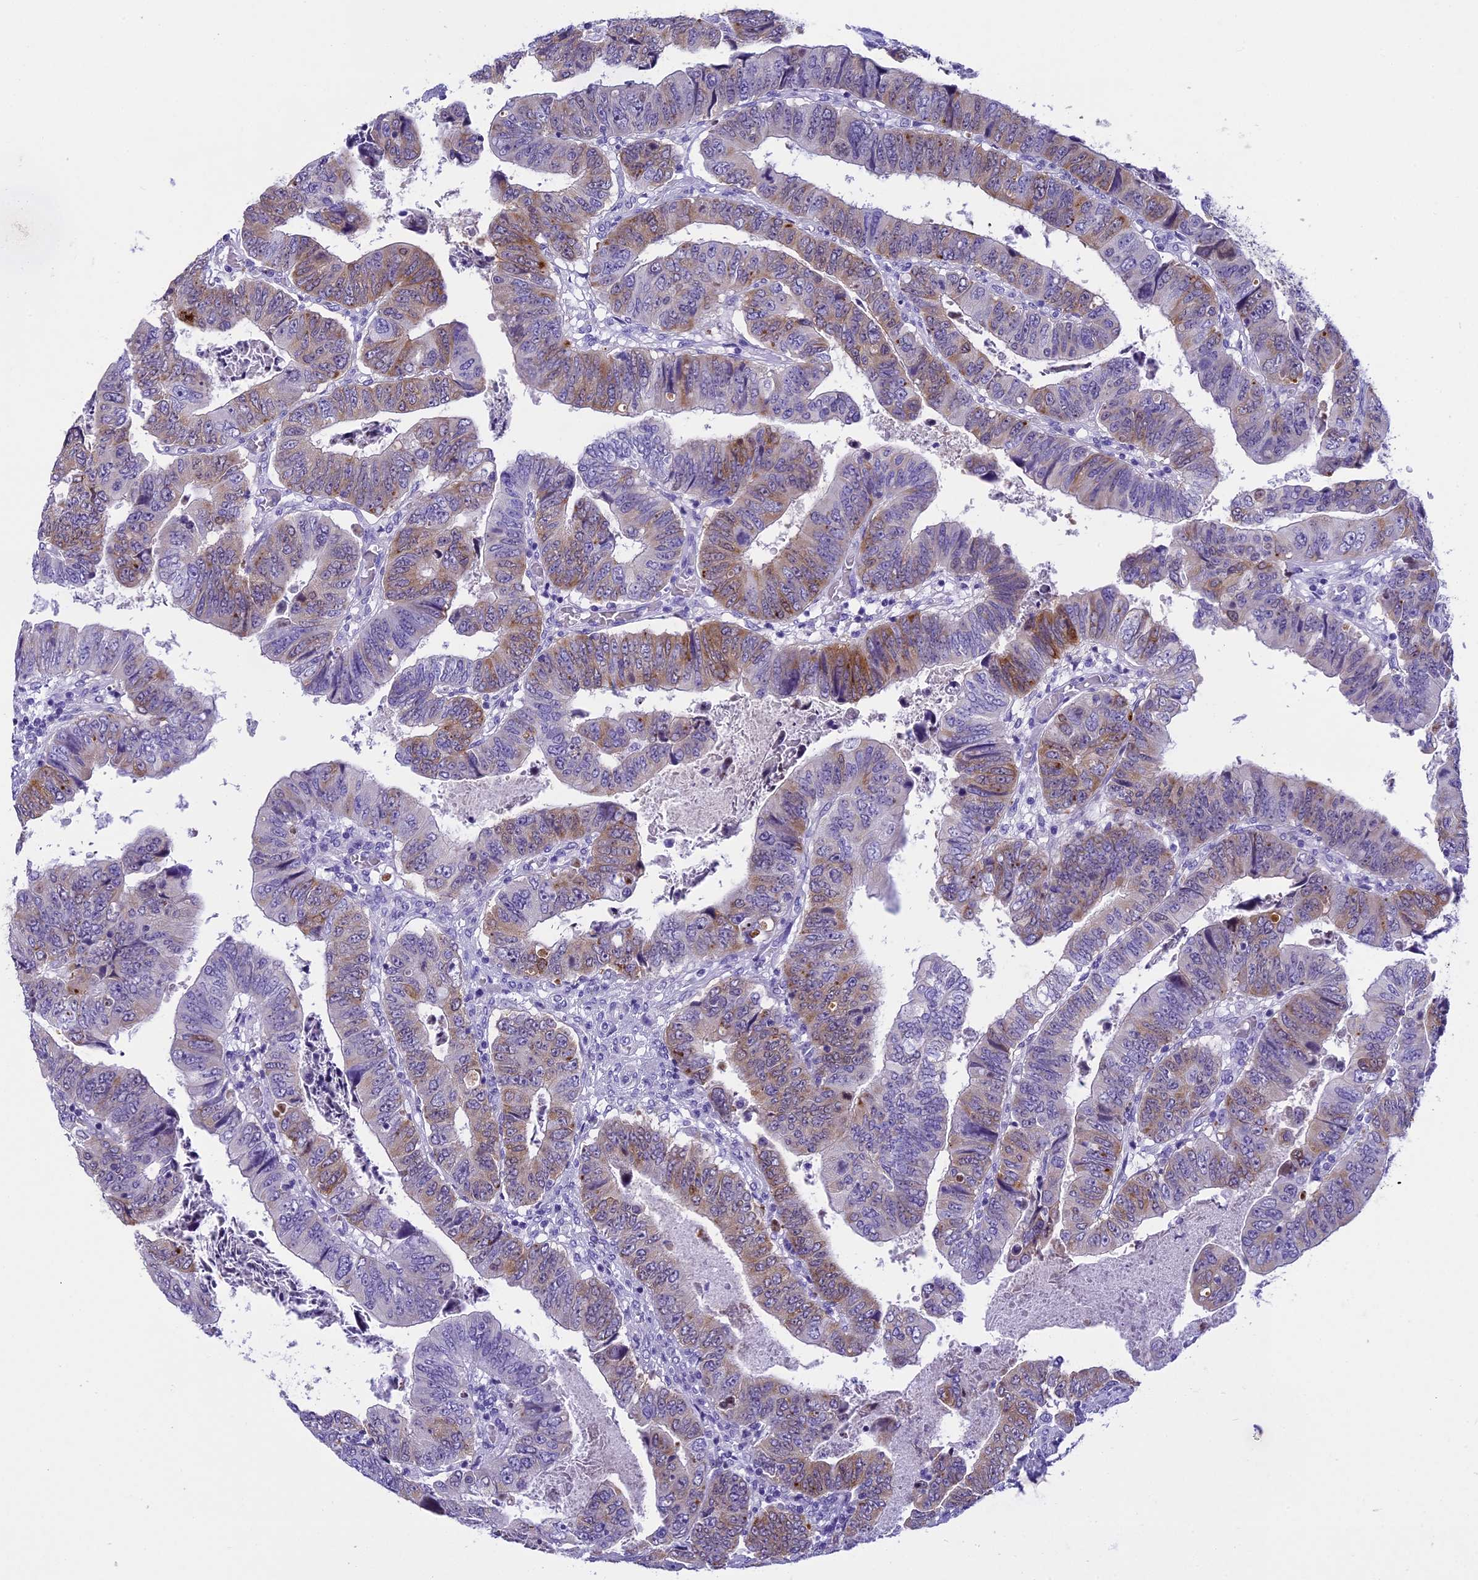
{"staining": {"intensity": "moderate", "quantity": "25%-75%", "location": "cytoplasmic/membranous"}, "tissue": "colorectal cancer", "cell_type": "Tumor cells", "image_type": "cancer", "snomed": [{"axis": "morphology", "description": "Normal tissue, NOS"}, {"axis": "morphology", "description": "Adenocarcinoma, NOS"}, {"axis": "topography", "description": "Rectum"}], "caption": "Immunohistochemical staining of human adenocarcinoma (colorectal) demonstrates medium levels of moderate cytoplasmic/membranous positivity in about 25%-75% of tumor cells.", "gene": "KCTD14", "patient": {"sex": "female", "age": 65}}